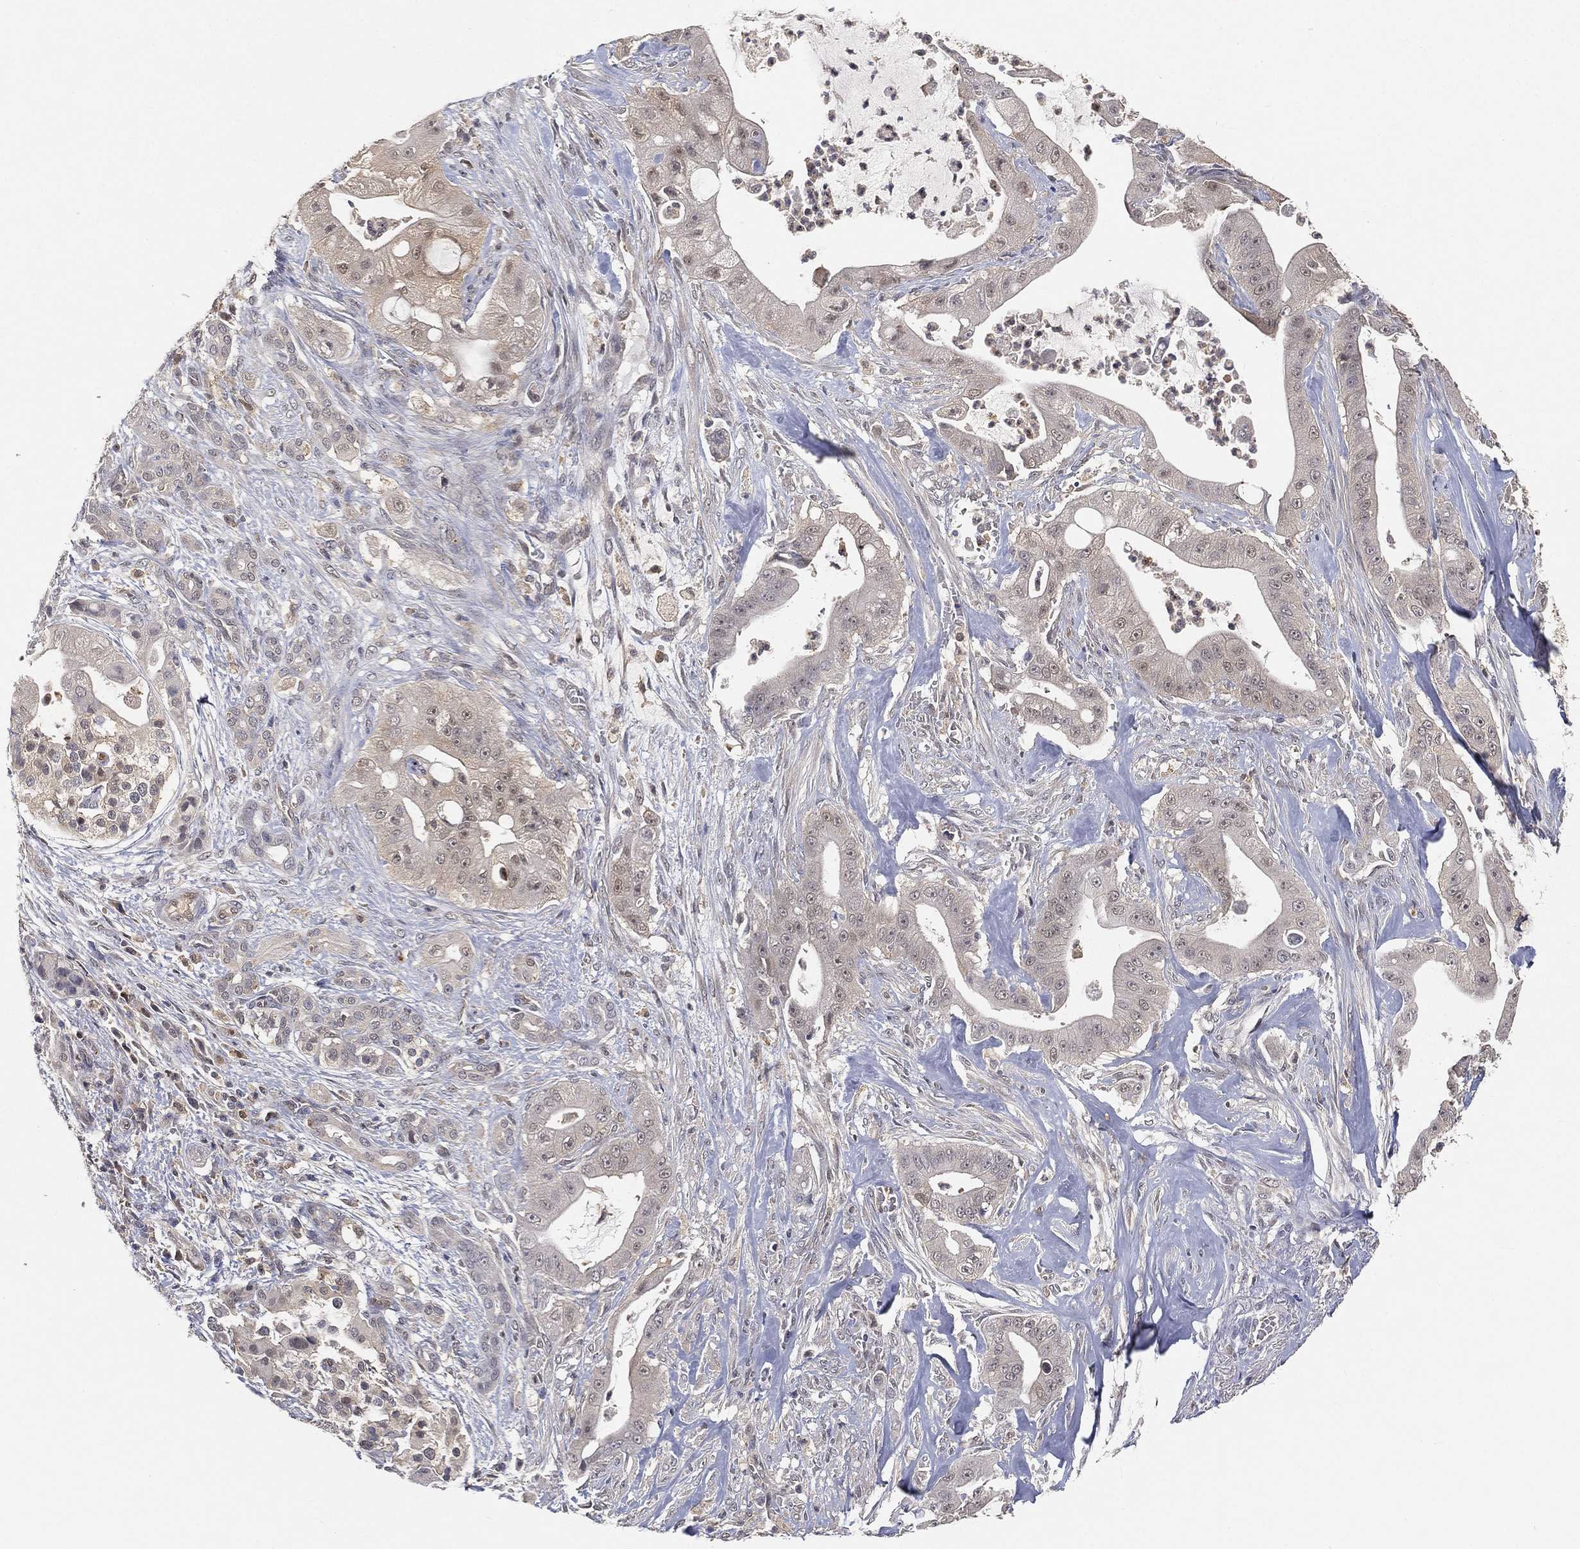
{"staining": {"intensity": "negative", "quantity": "none", "location": "none"}, "tissue": "pancreatic cancer", "cell_type": "Tumor cells", "image_type": "cancer", "snomed": [{"axis": "morphology", "description": "Normal tissue, NOS"}, {"axis": "morphology", "description": "Inflammation, NOS"}, {"axis": "morphology", "description": "Adenocarcinoma, NOS"}, {"axis": "topography", "description": "Pancreas"}], "caption": "High magnification brightfield microscopy of adenocarcinoma (pancreatic) stained with DAB (3,3'-diaminobenzidine) (brown) and counterstained with hematoxylin (blue): tumor cells show no significant staining. The staining is performed using DAB (3,3'-diaminobenzidine) brown chromogen with nuclei counter-stained in using hematoxylin.", "gene": "MAPK1", "patient": {"sex": "male", "age": 57}}